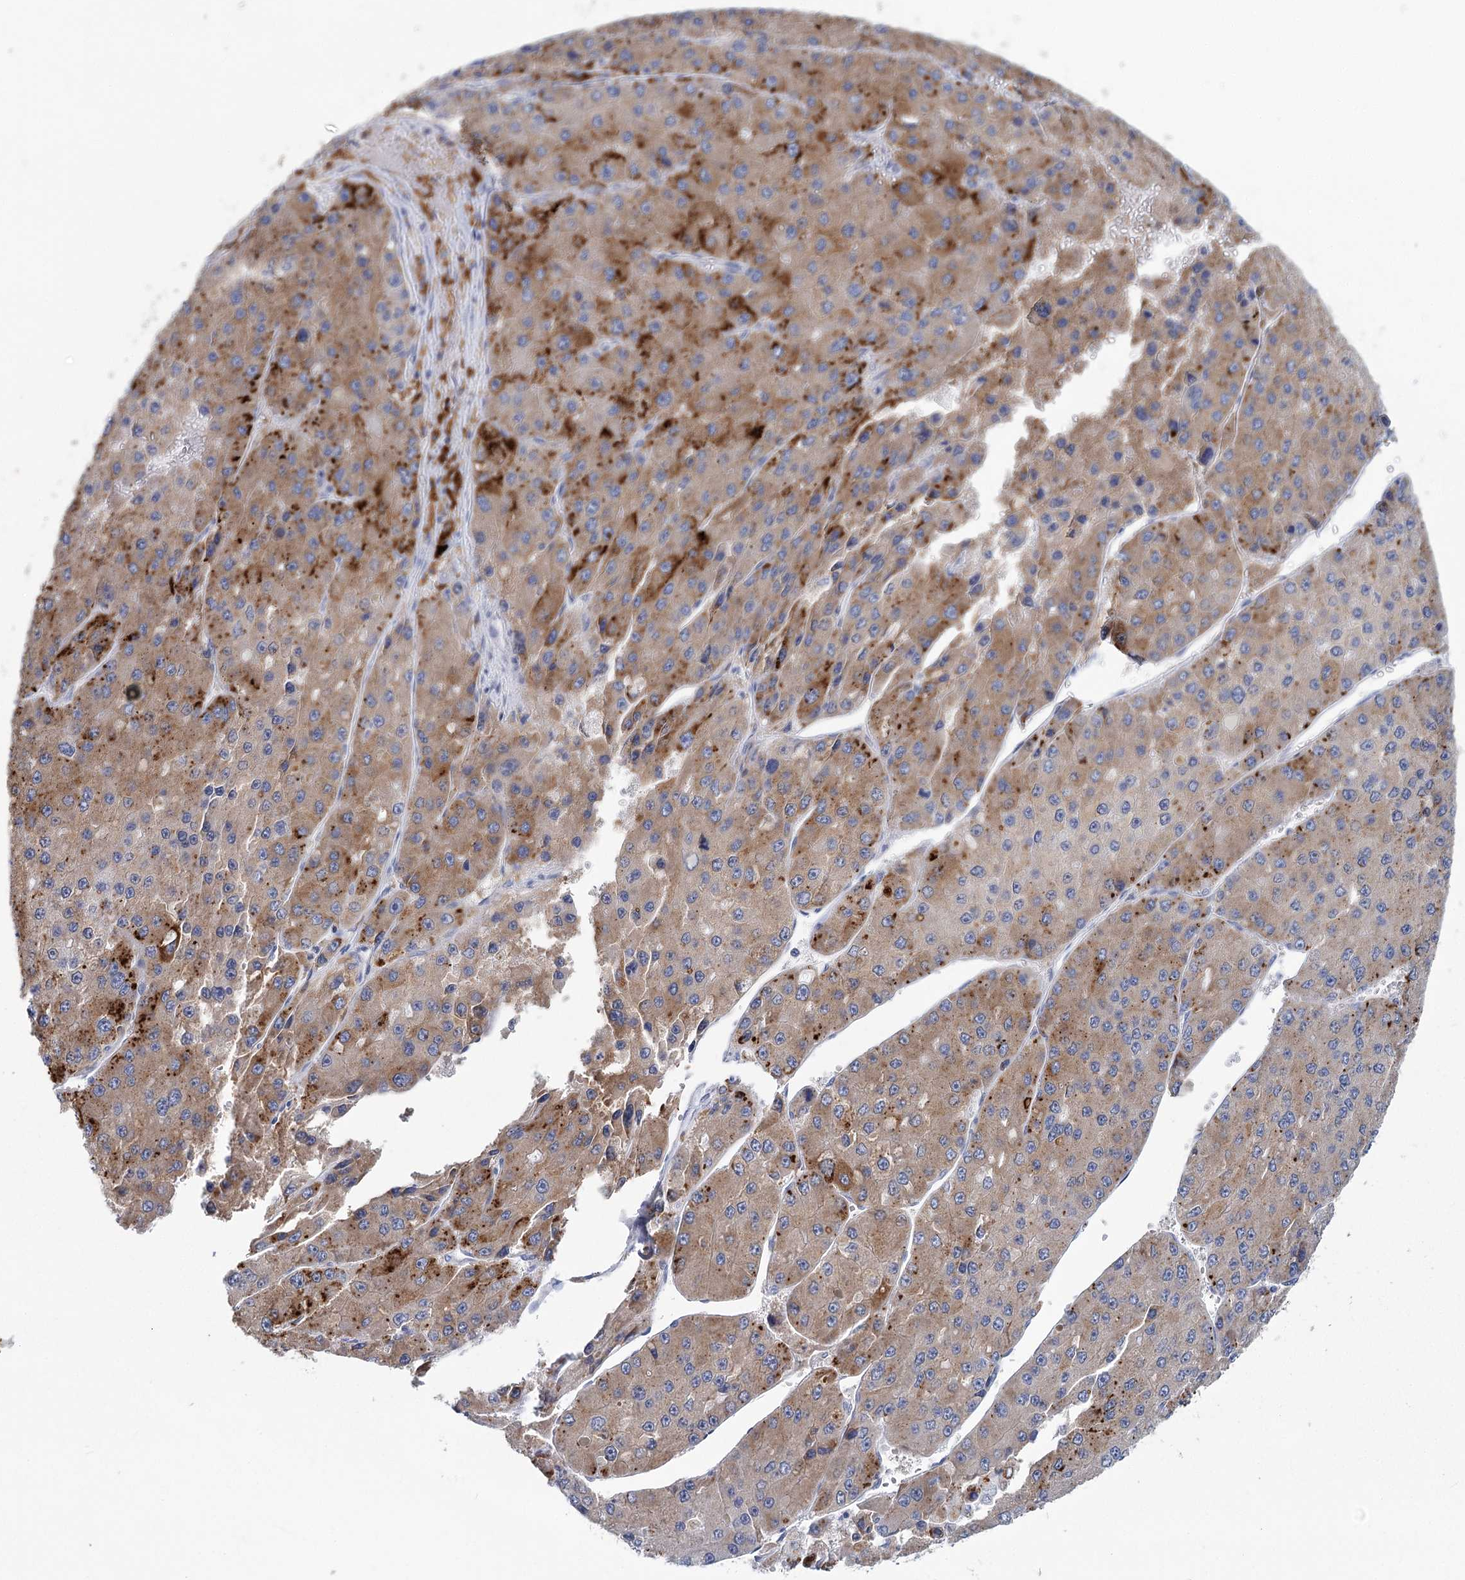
{"staining": {"intensity": "strong", "quantity": "<25%", "location": "cytoplasmic/membranous"}, "tissue": "liver cancer", "cell_type": "Tumor cells", "image_type": "cancer", "snomed": [{"axis": "morphology", "description": "Carcinoma, Hepatocellular, NOS"}, {"axis": "topography", "description": "Liver"}], "caption": "Hepatocellular carcinoma (liver) was stained to show a protein in brown. There is medium levels of strong cytoplasmic/membranous positivity in approximately <25% of tumor cells.", "gene": "METTL7B", "patient": {"sex": "female", "age": 73}}